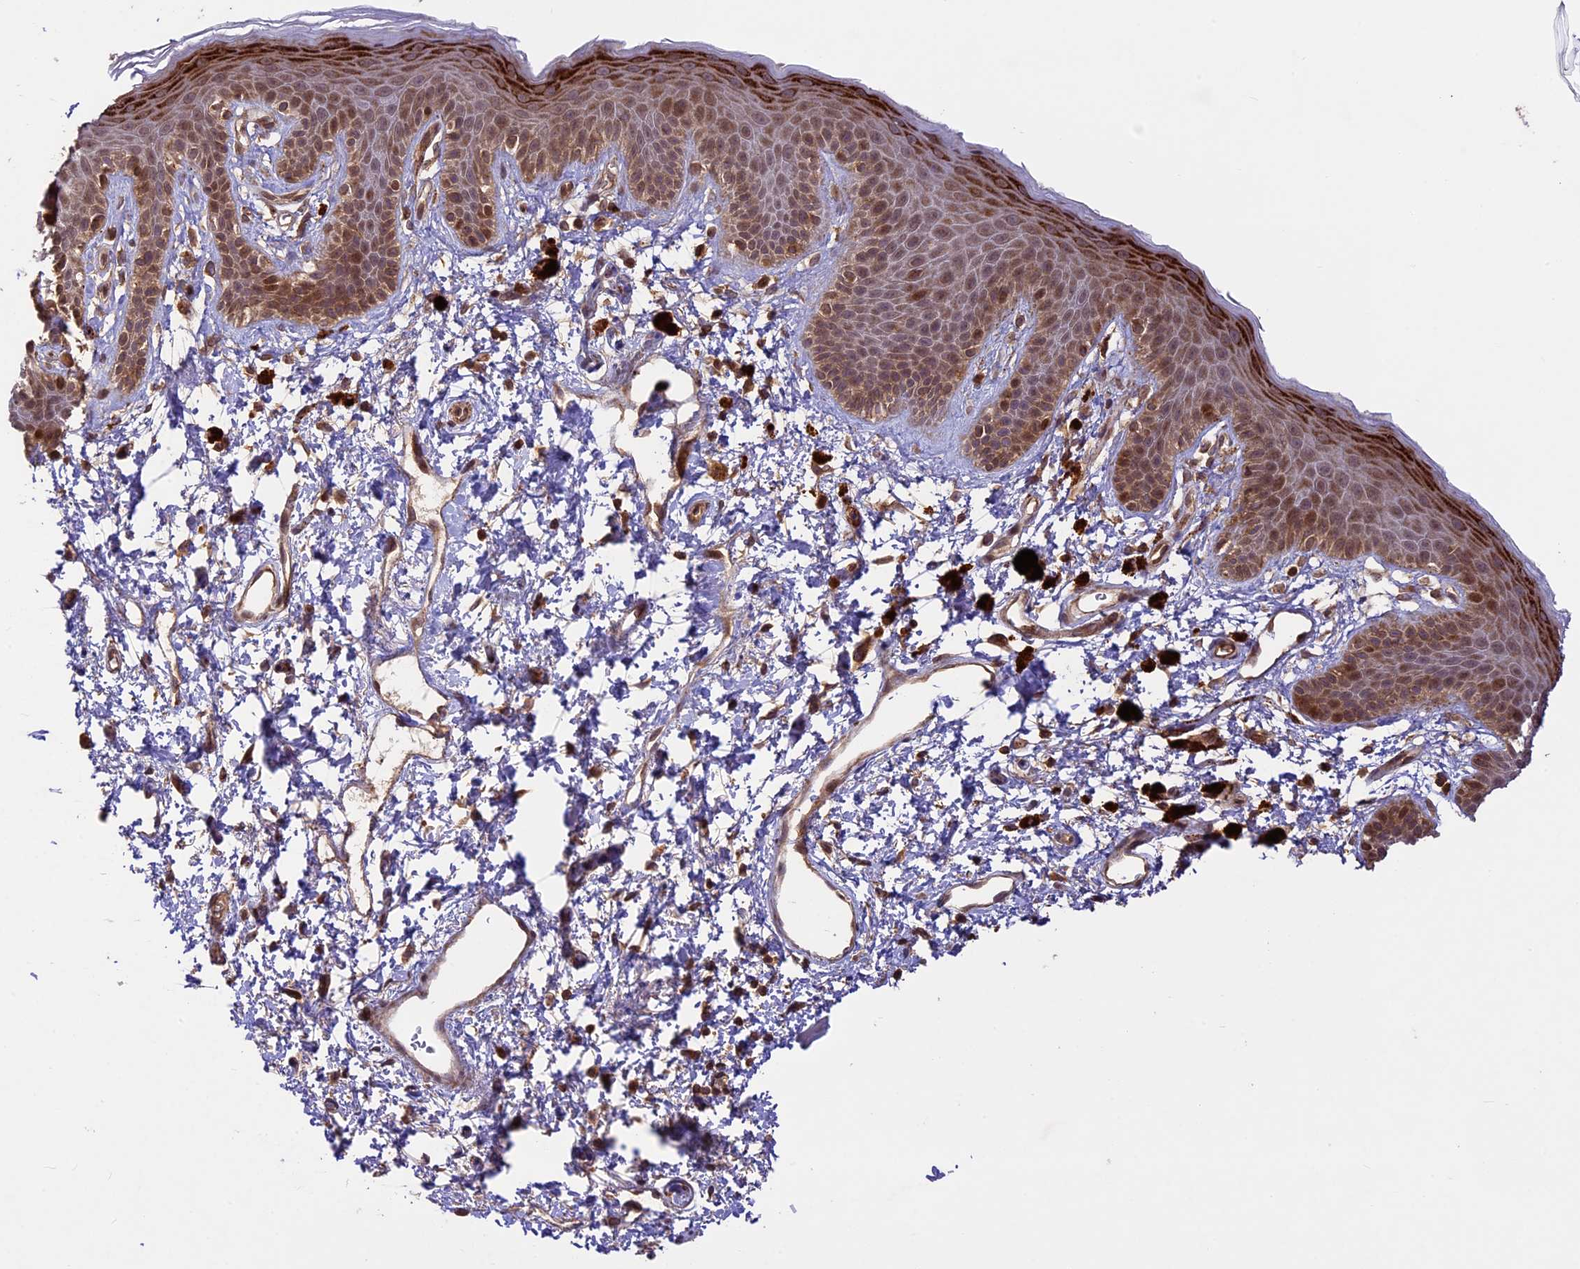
{"staining": {"intensity": "strong", "quantity": "<25%", "location": "cytoplasmic/membranous"}, "tissue": "skin", "cell_type": "Epidermal cells", "image_type": "normal", "snomed": [{"axis": "morphology", "description": "Normal tissue, NOS"}, {"axis": "topography", "description": "Anal"}], "caption": "Immunohistochemical staining of benign skin exhibits strong cytoplasmic/membranous protein positivity in approximately <25% of epidermal cells.", "gene": "DGKH", "patient": {"sex": "female", "age": 46}}